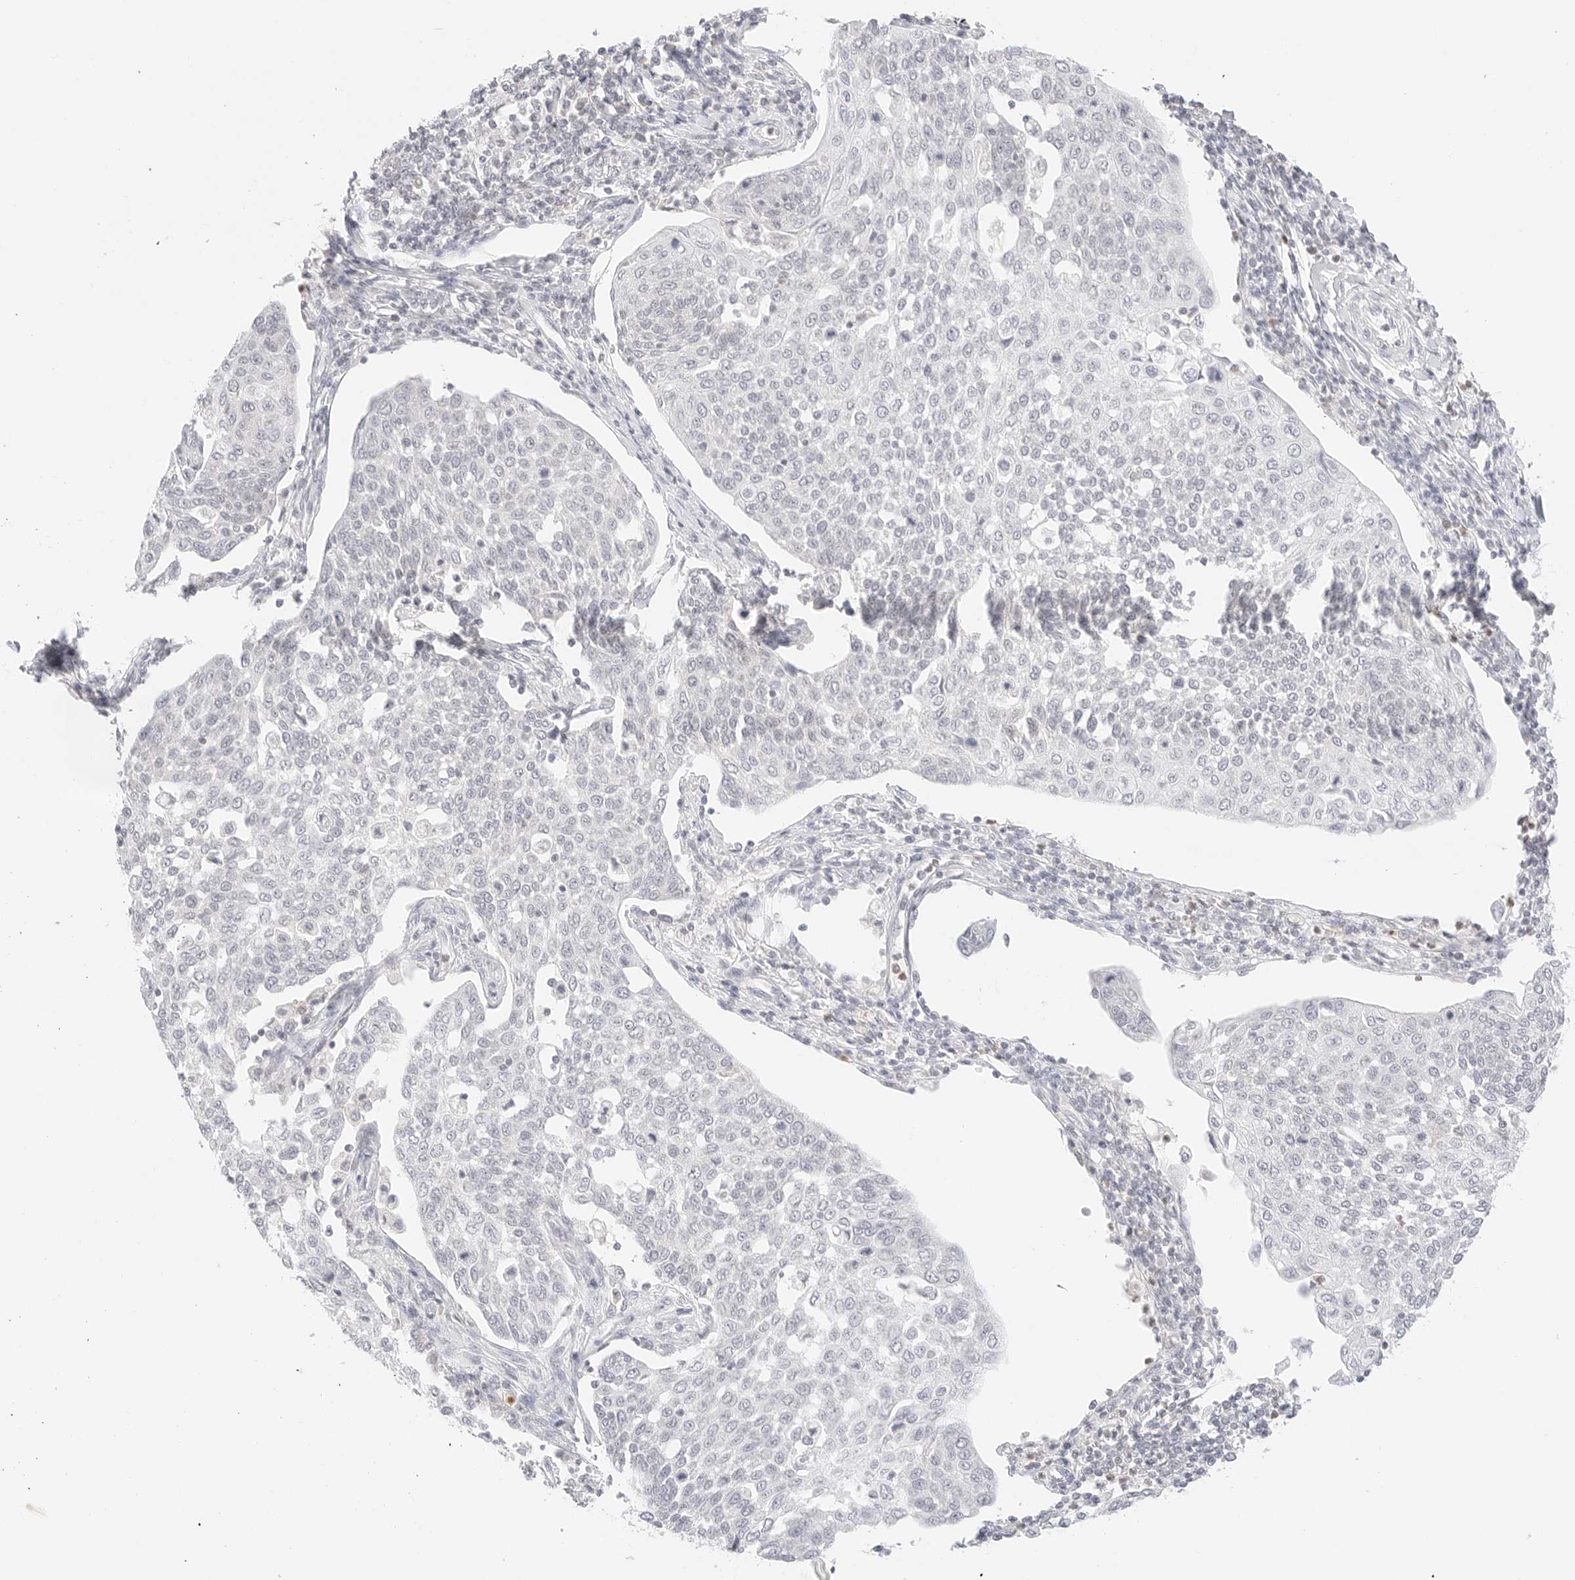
{"staining": {"intensity": "negative", "quantity": "none", "location": "none"}, "tissue": "cervical cancer", "cell_type": "Tumor cells", "image_type": "cancer", "snomed": [{"axis": "morphology", "description": "Squamous cell carcinoma, NOS"}, {"axis": "topography", "description": "Cervix"}], "caption": "The immunohistochemistry (IHC) histopathology image has no significant staining in tumor cells of squamous cell carcinoma (cervical) tissue. (Immunohistochemistry, brightfield microscopy, high magnification).", "gene": "GNAS", "patient": {"sex": "female", "age": 34}}